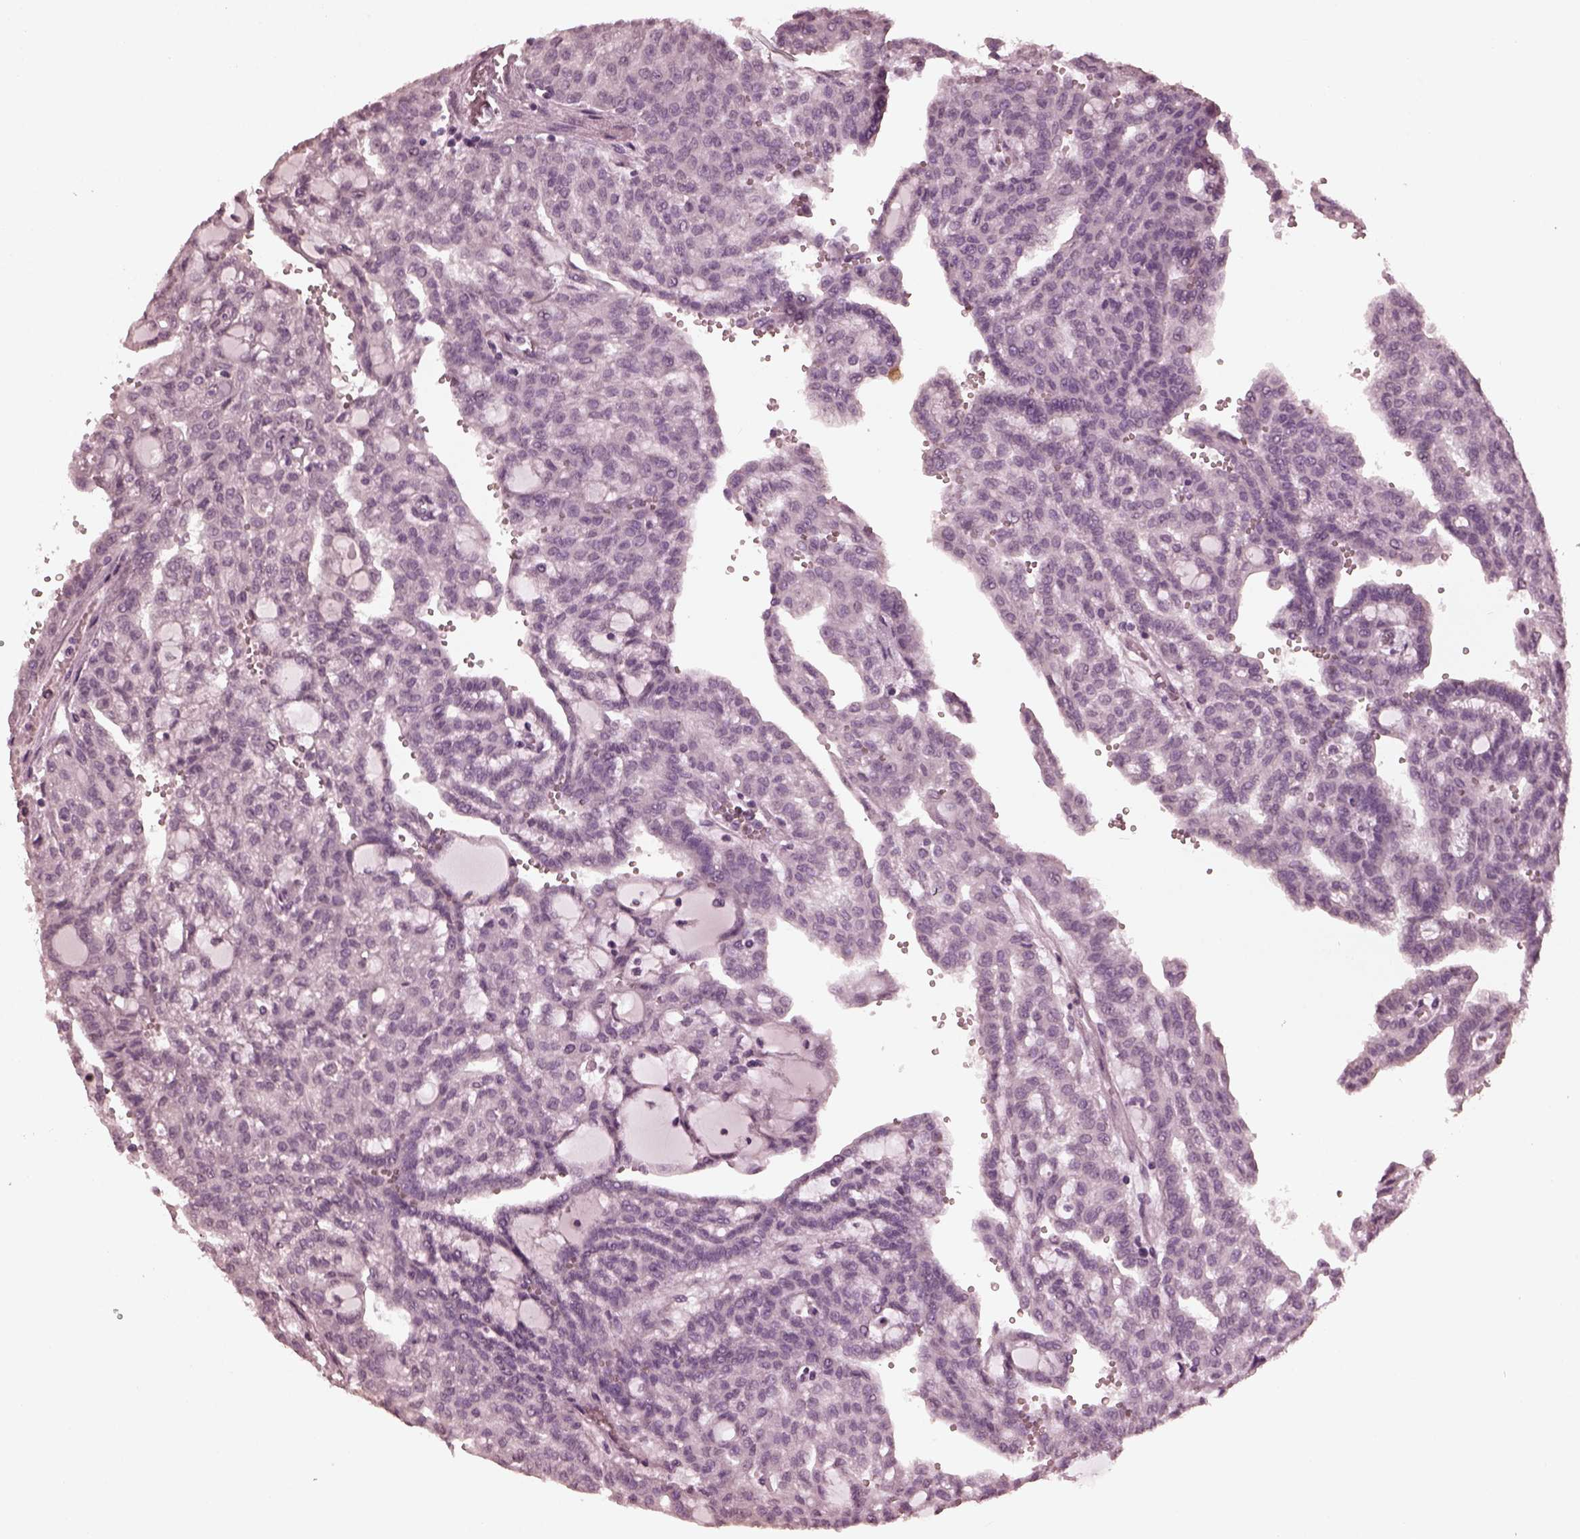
{"staining": {"intensity": "negative", "quantity": "none", "location": "none"}, "tissue": "renal cancer", "cell_type": "Tumor cells", "image_type": "cancer", "snomed": [{"axis": "morphology", "description": "Adenocarcinoma, NOS"}, {"axis": "topography", "description": "Kidney"}], "caption": "This is a histopathology image of immunohistochemistry (IHC) staining of renal cancer (adenocarcinoma), which shows no staining in tumor cells.", "gene": "KRT79", "patient": {"sex": "male", "age": 63}}